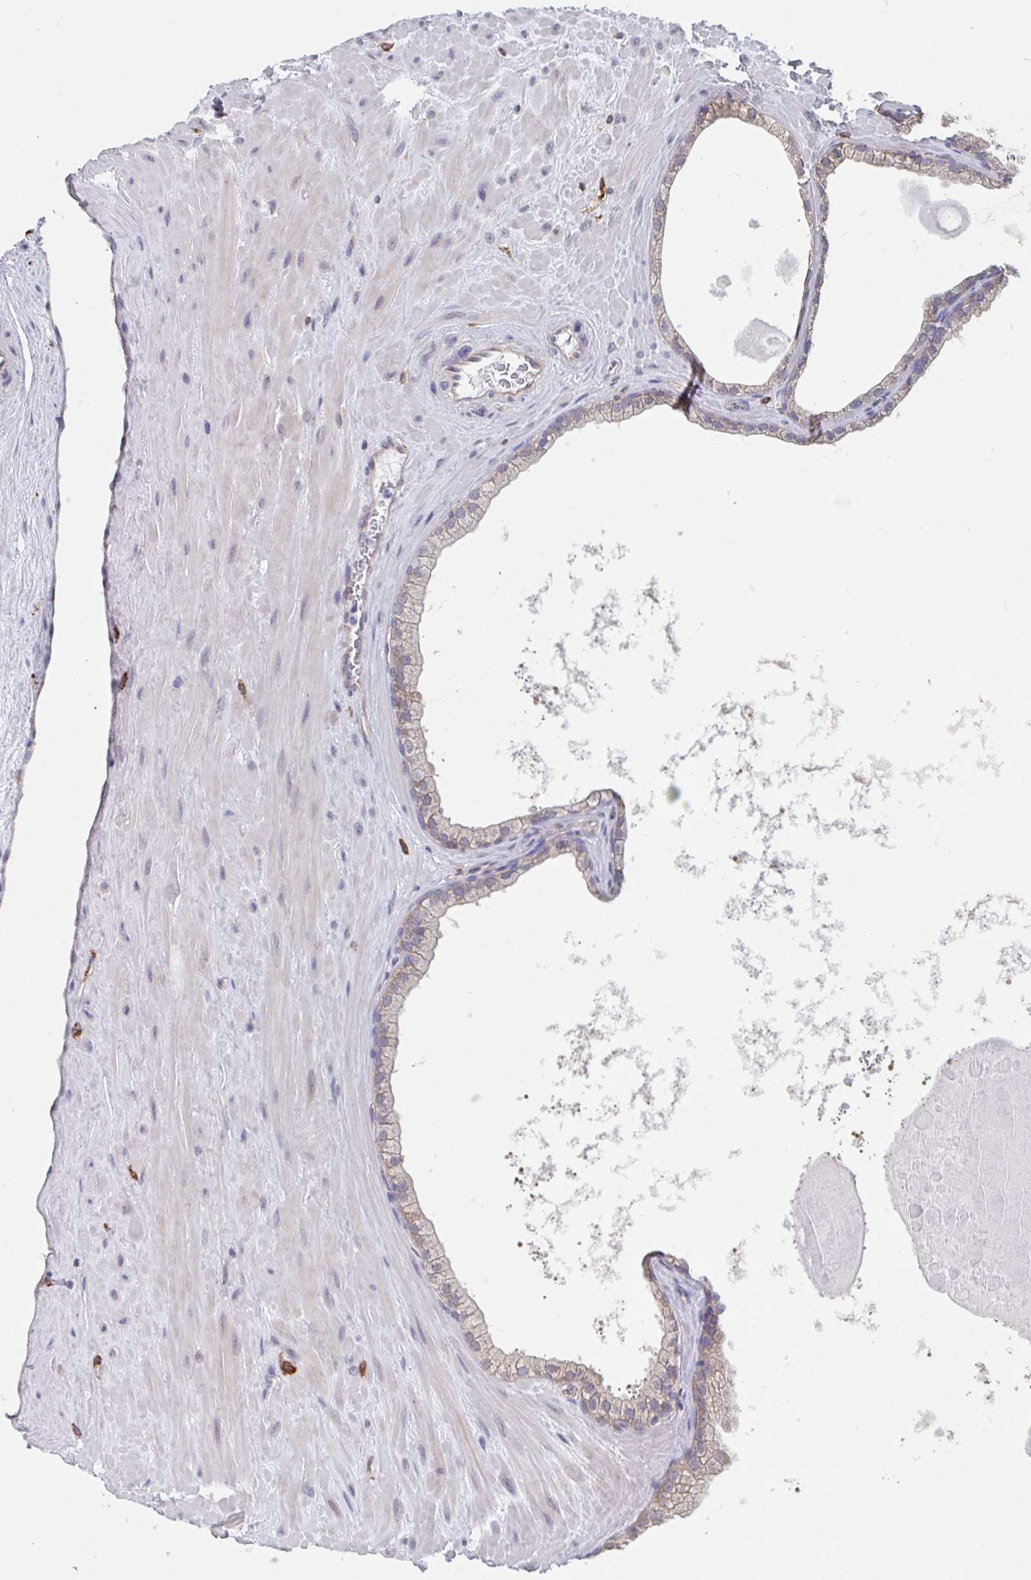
{"staining": {"intensity": "weak", "quantity": "25%-75%", "location": "cytoplasmic/membranous"}, "tissue": "prostate", "cell_type": "Glandular cells", "image_type": "normal", "snomed": [{"axis": "morphology", "description": "Normal tissue, NOS"}, {"axis": "topography", "description": "Prostate"}, {"axis": "topography", "description": "Peripheral nerve tissue"}], "caption": "Benign prostate shows weak cytoplasmic/membranous expression in about 25%-75% of glandular cells.", "gene": "SNX8", "patient": {"sex": "male", "age": 61}}